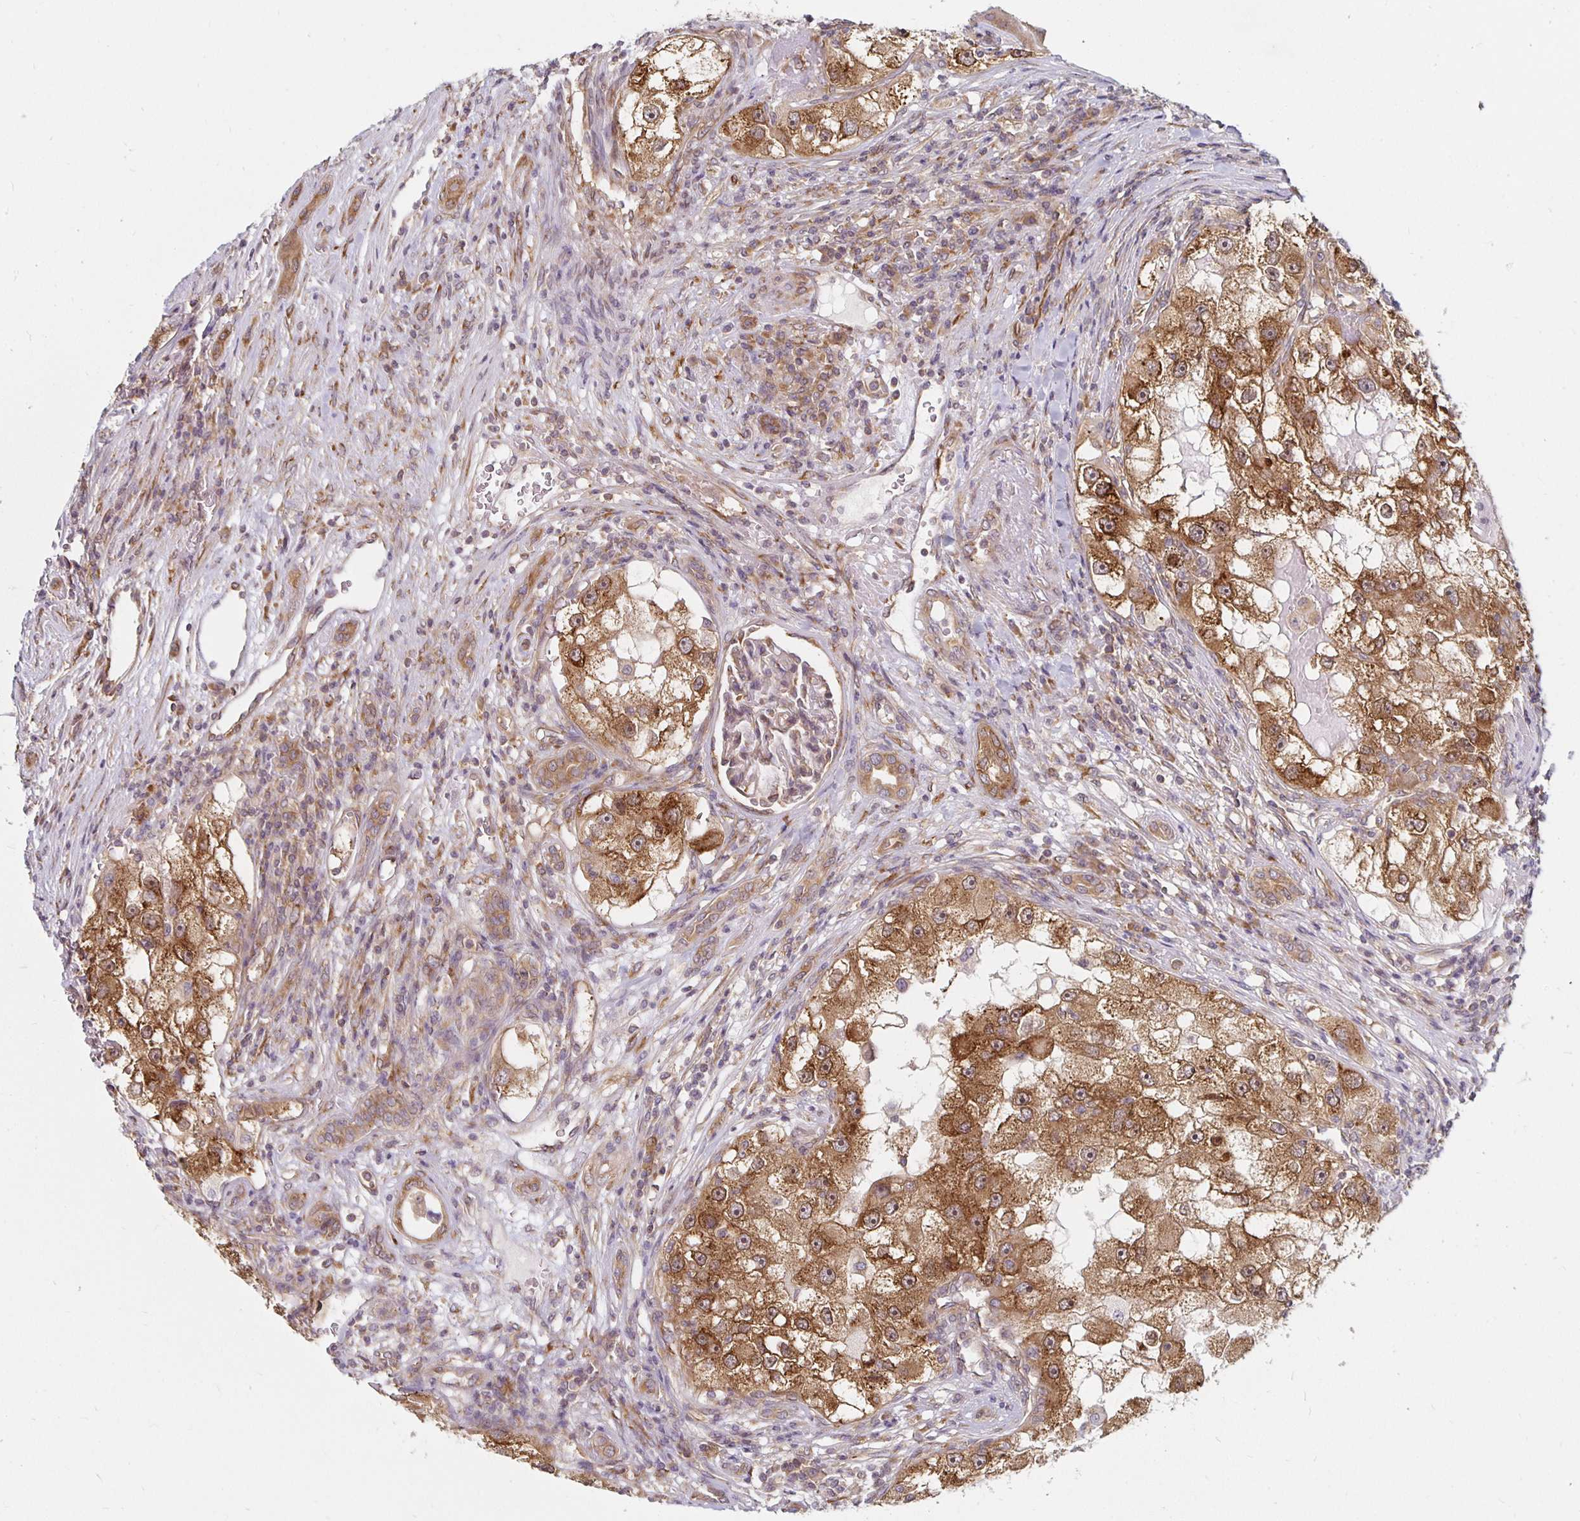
{"staining": {"intensity": "strong", "quantity": ">75%", "location": "cytoplasmic/membranous"}, "tissue": "renal cancer", "cell_type": "Tumor cells", "image_type": "cancer", "snomed": [{"axis": "morphology", "description": "Adenocarcinoma, NOS"}, {"axis": "topography", "description": "Kidney"}], "caption": "Immunohistochemical staining of renal cancer shows high levels of strong cytoplasmic/membranous protein staining in approximately >75% of tumor cells.", "gene": "PDAP1", "patient": {"sex": "male", "age": 63}}